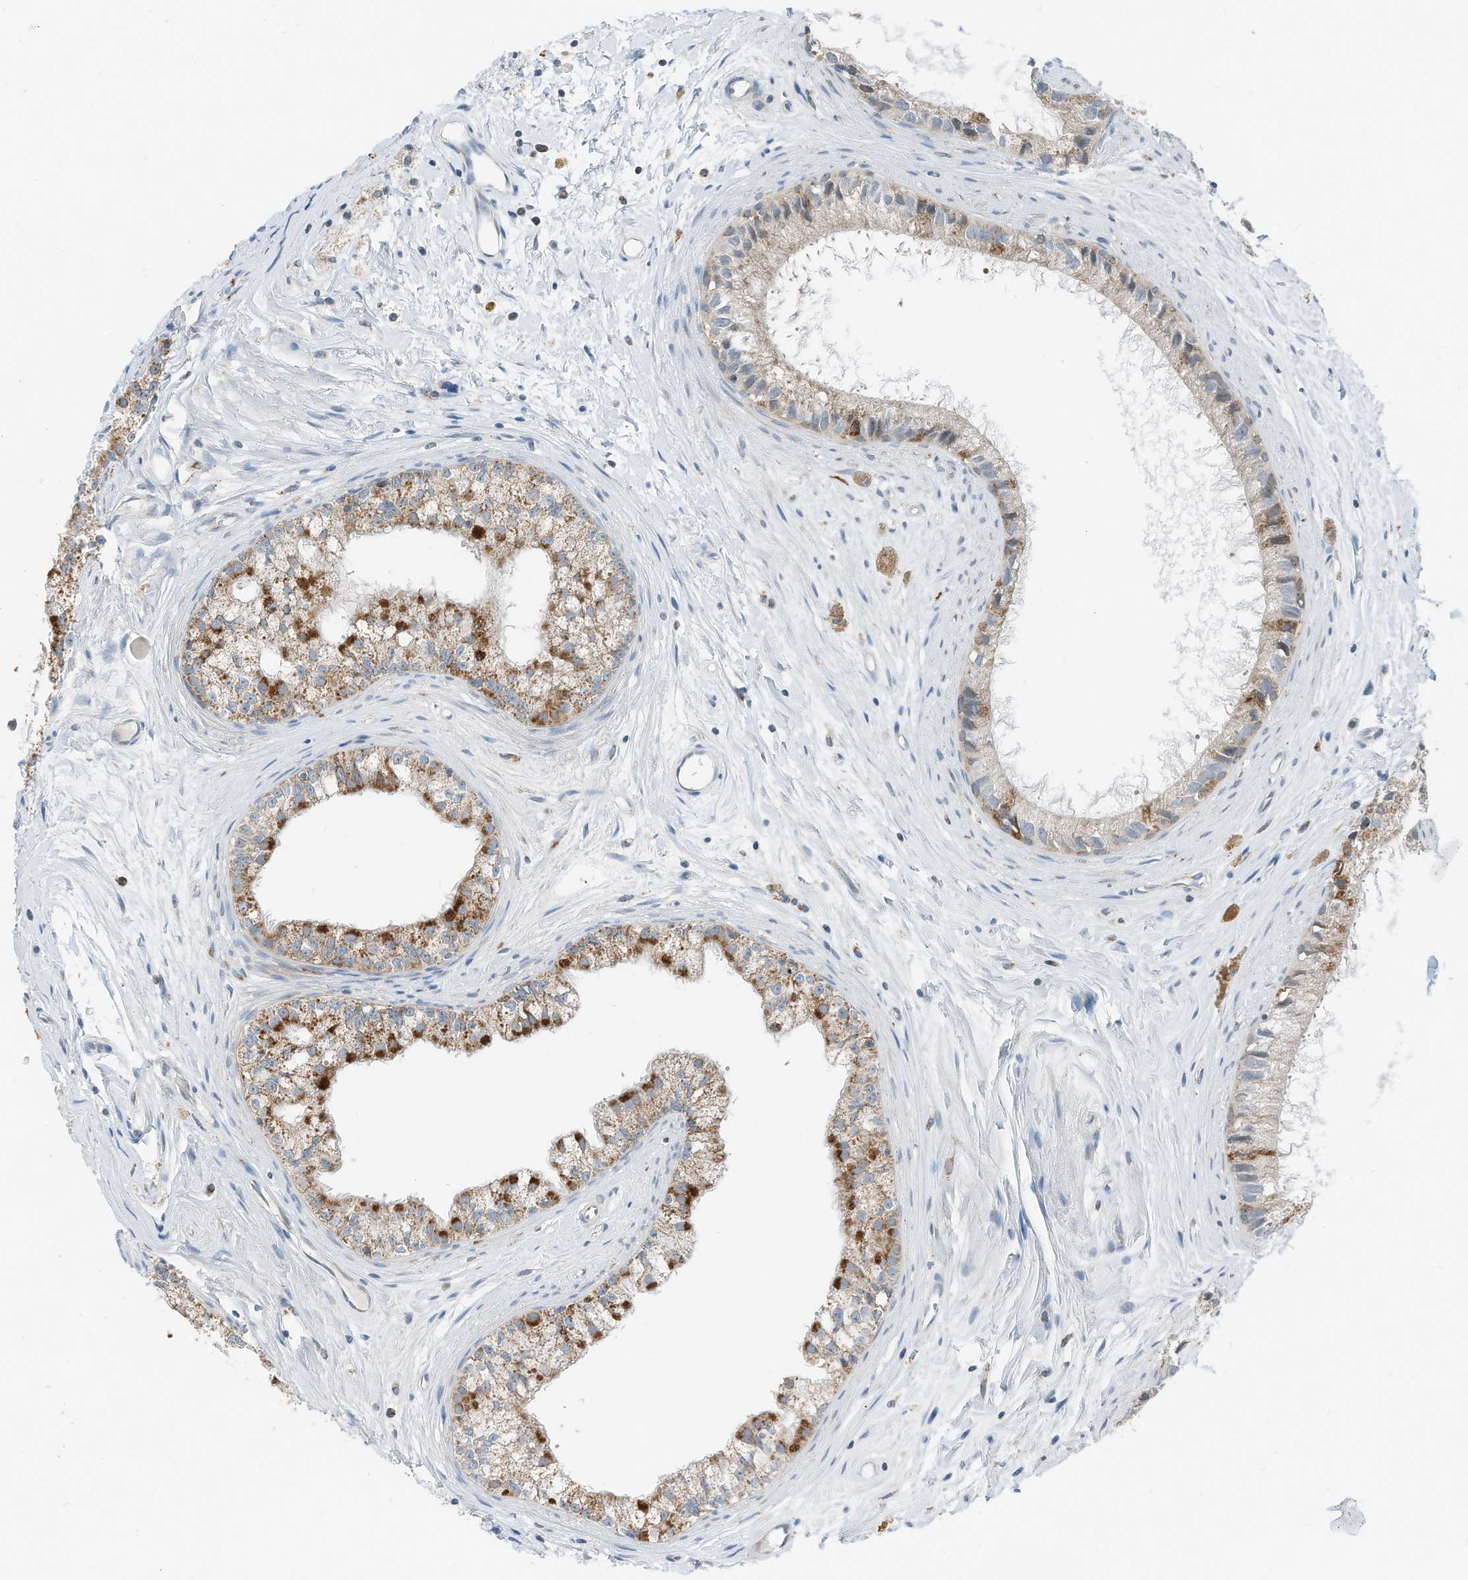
{"staining": {"intensity": "strong", "quantity": "<25%", "location": "cytoplasmic/membranous"}, "tissue": "epididymis", "cell_type": "Glandular cells", "image_type": "normal", "snomed": [{"axis": "morphology", "description": "Normal tissue, NOS"}, {"axis": "topography", "description": "Epididymis"}], "caption": "Immunohistochemical staining of unremarkable epididymis exhibits strong cytoplasmic/membranous protein expression in approximately <25% of glandular cells.", "gene": "RMND1", "patient": {"sex": "male", "age": 80}}